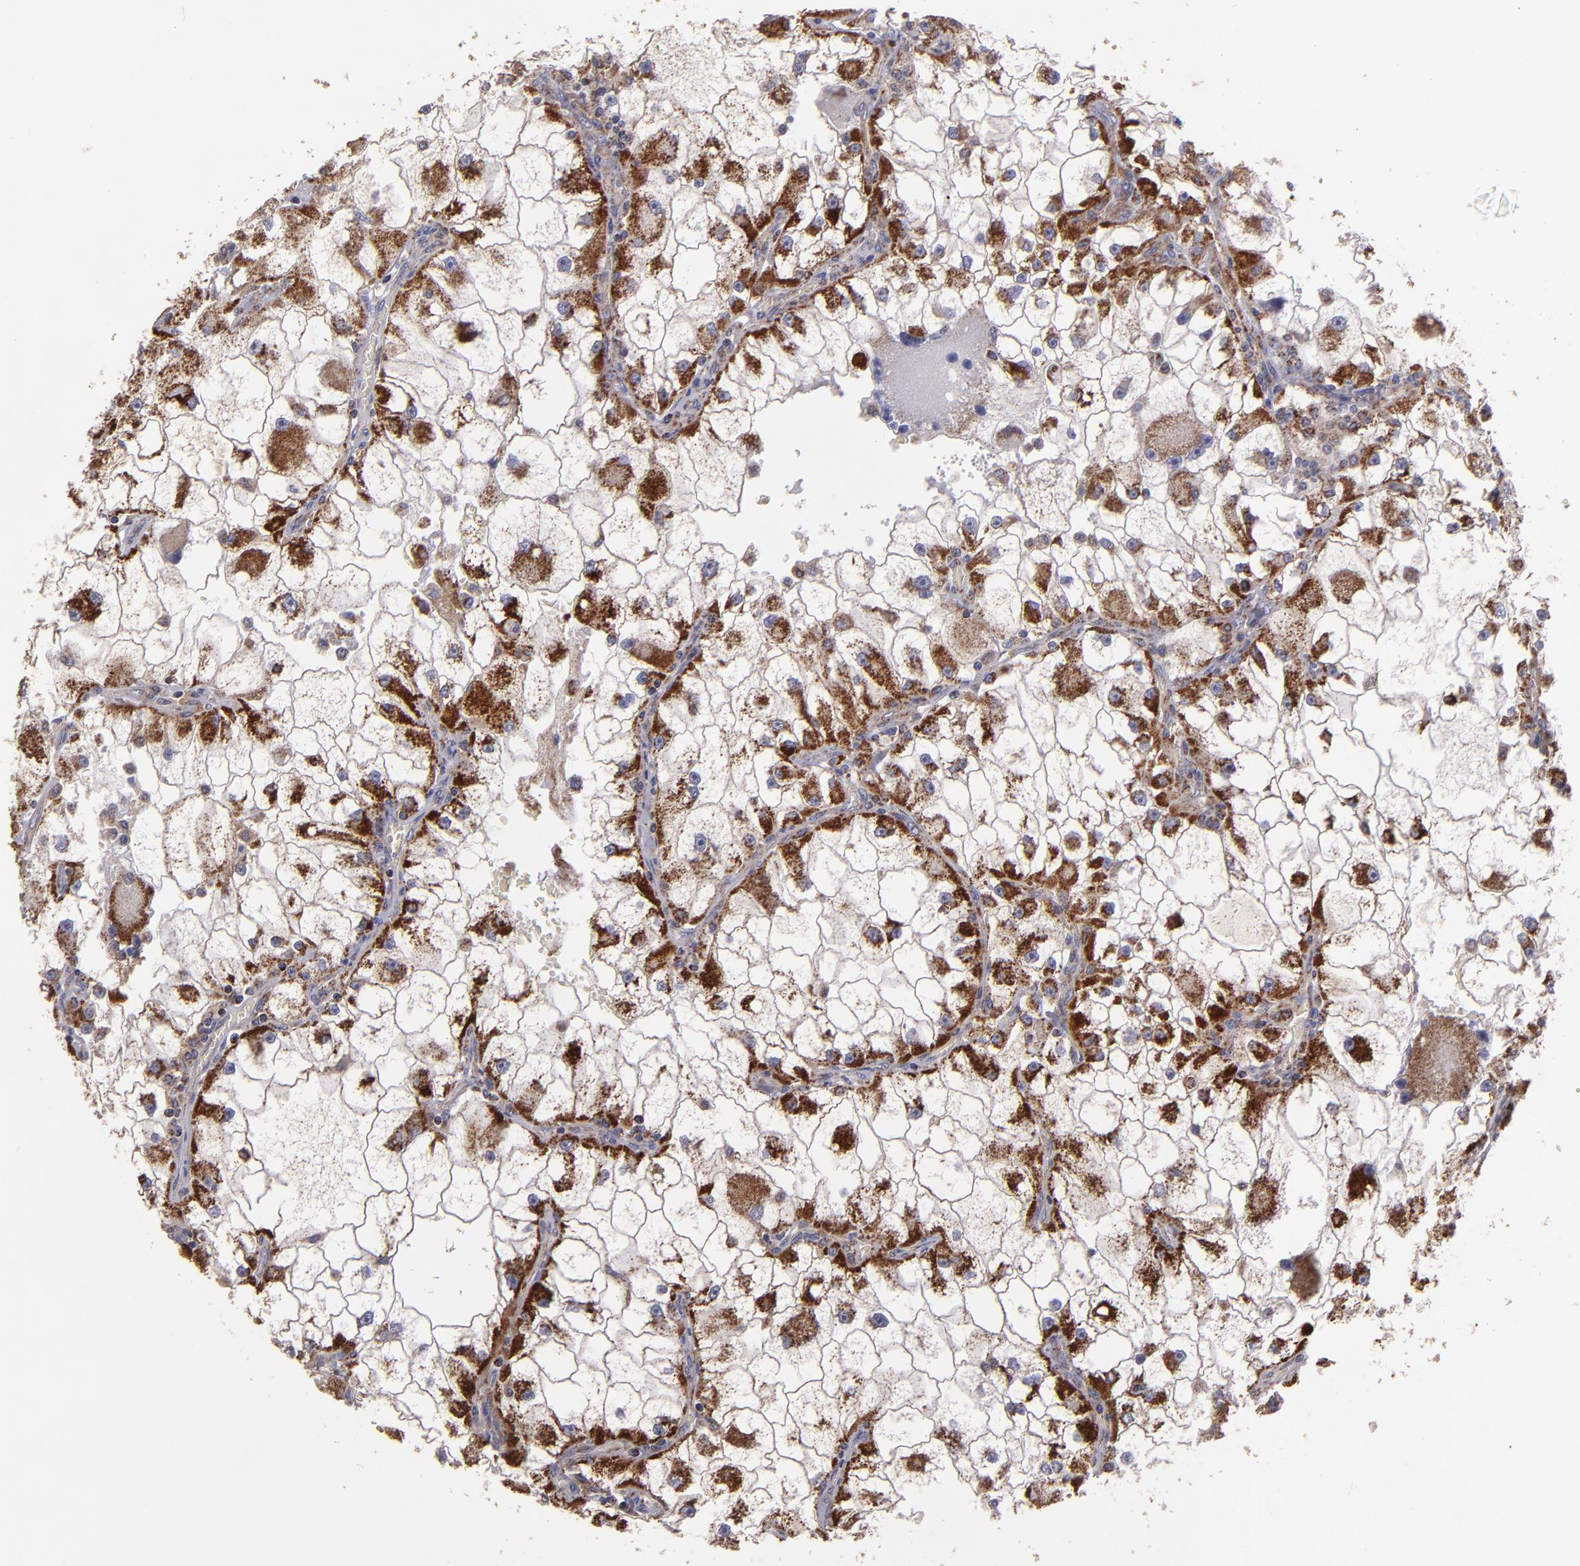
{"staining": {"intensity": "strong", "quantity": ">75%", "location": "cytoplasmic/membranous"}, "tissue": "renal cancer", "cell_type": "Tumor cells", "image_type": "cancer", "snomed": [{"axis": "morphology", "description": "Adenocarcinoma, NOS"}, {"axis": "topography", "description": "Kidney"}], "caption": "Protein analysis of adenocarcinoma (renal) tissue exhibits strong cytoplasmic/membranous positivity in approximately >75% of tumor cells.", "gene": "CLTA", "patient": {"sex": "female", "age": 73}}